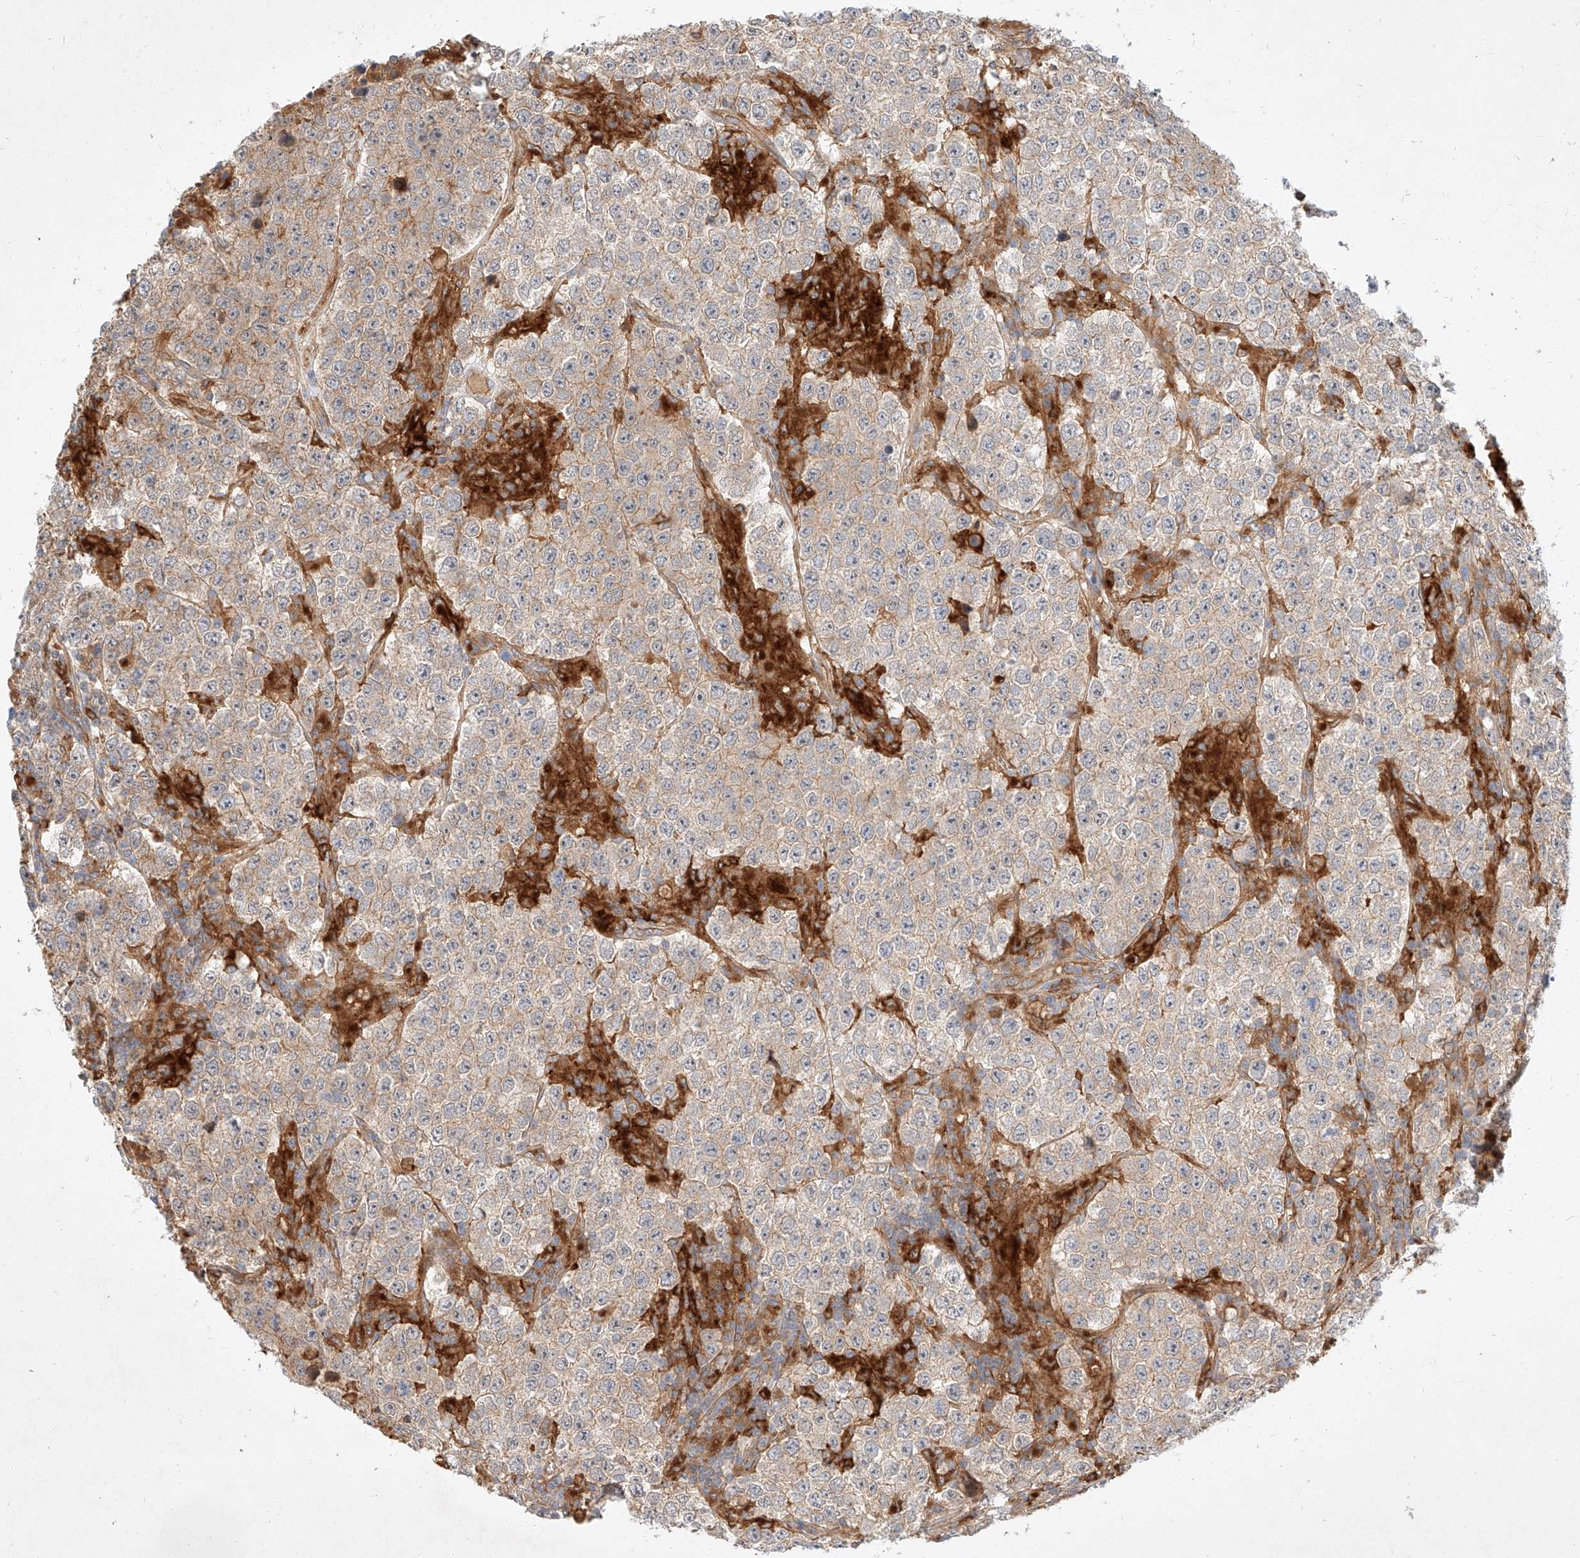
{"staining": {"intensity": "negative", "quantity": "none", "location": "none"}, "tissue": "testis cancer", "cell_type": "Tumor cells", "image_type": "cancer", "snomed": [{"axis": "morphology", "description": "Normal tissue, NOS"}, {"axis": "morphology", "description": "Urothelial carcinoma, High grade"}, {"axis": "morphology", "description": "Seminoma, NOS"}, {"axis": "morphology", "description": "Carcinoma, Embryonal, NOS"}, {"axis": "topography", "description": "Urinary bladder"}, {"axis": "topography", "description": "Testis"}], "caption": "Testis cancer was stained to show a protein in brown. There is no significant staining in tumor cells.", "gene": "NFAM1", "patient": {"sex": "male", "age": 41}}